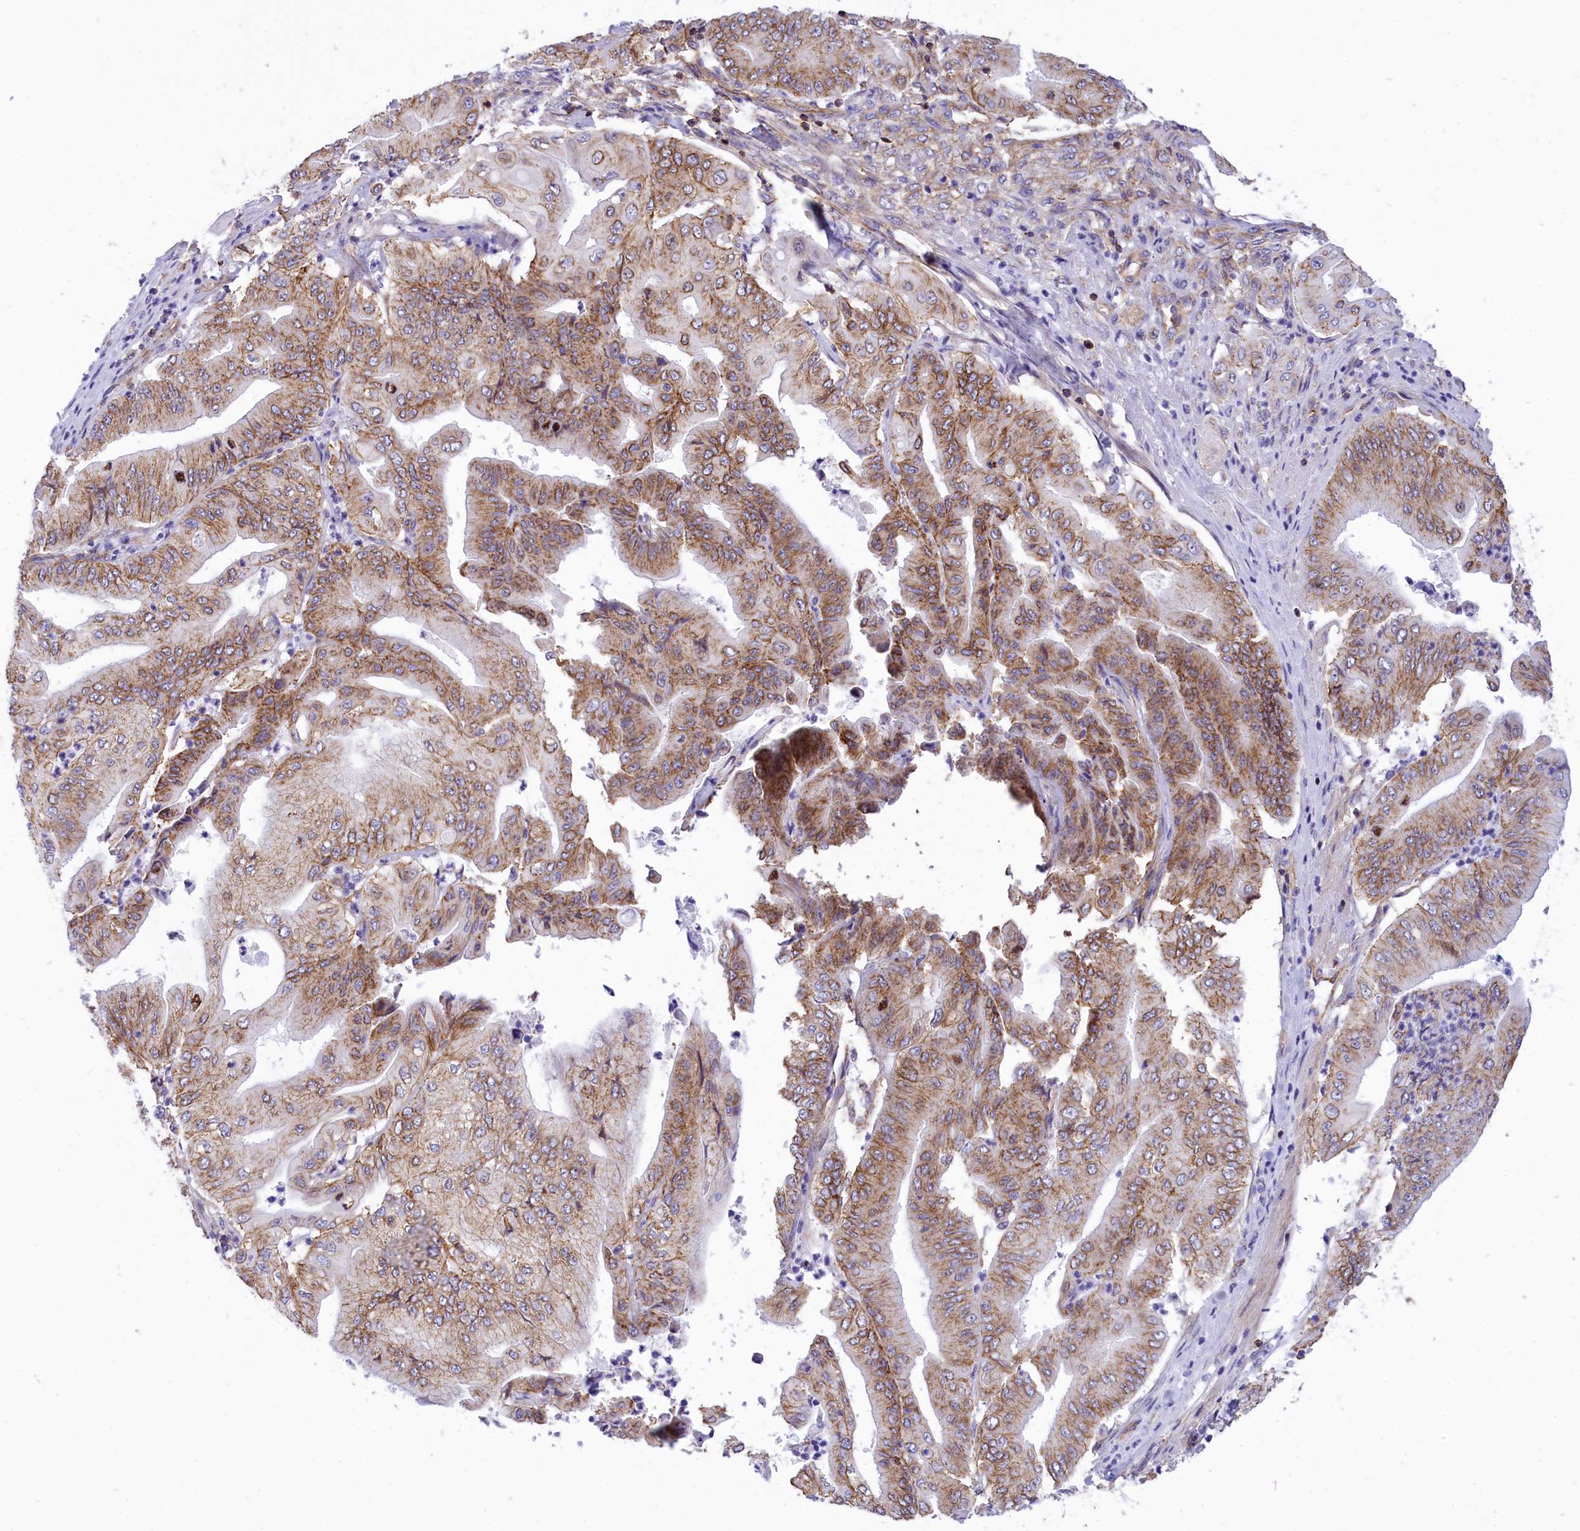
{"staining": {"intensity": "moderate", "quantity": ">75%", "location": "cytoplasmic/membranous"}, "tissue": "pancreatic cancer", "cell_type": "Tumor cells", "image_type": "cancer", "snomed": [{"axis": "morphology", "description": "Adenocarcinoma, NOS"}, {"axis": "topography", "description": "Pancreas"}], "caption": "A brown stain shows moderate cytoplasmic/membranous staining of a protein in pancreatic cancer tumor cells.", "gene": "SEPTIN9", "patient": {"sex": "female", "age": 77}}